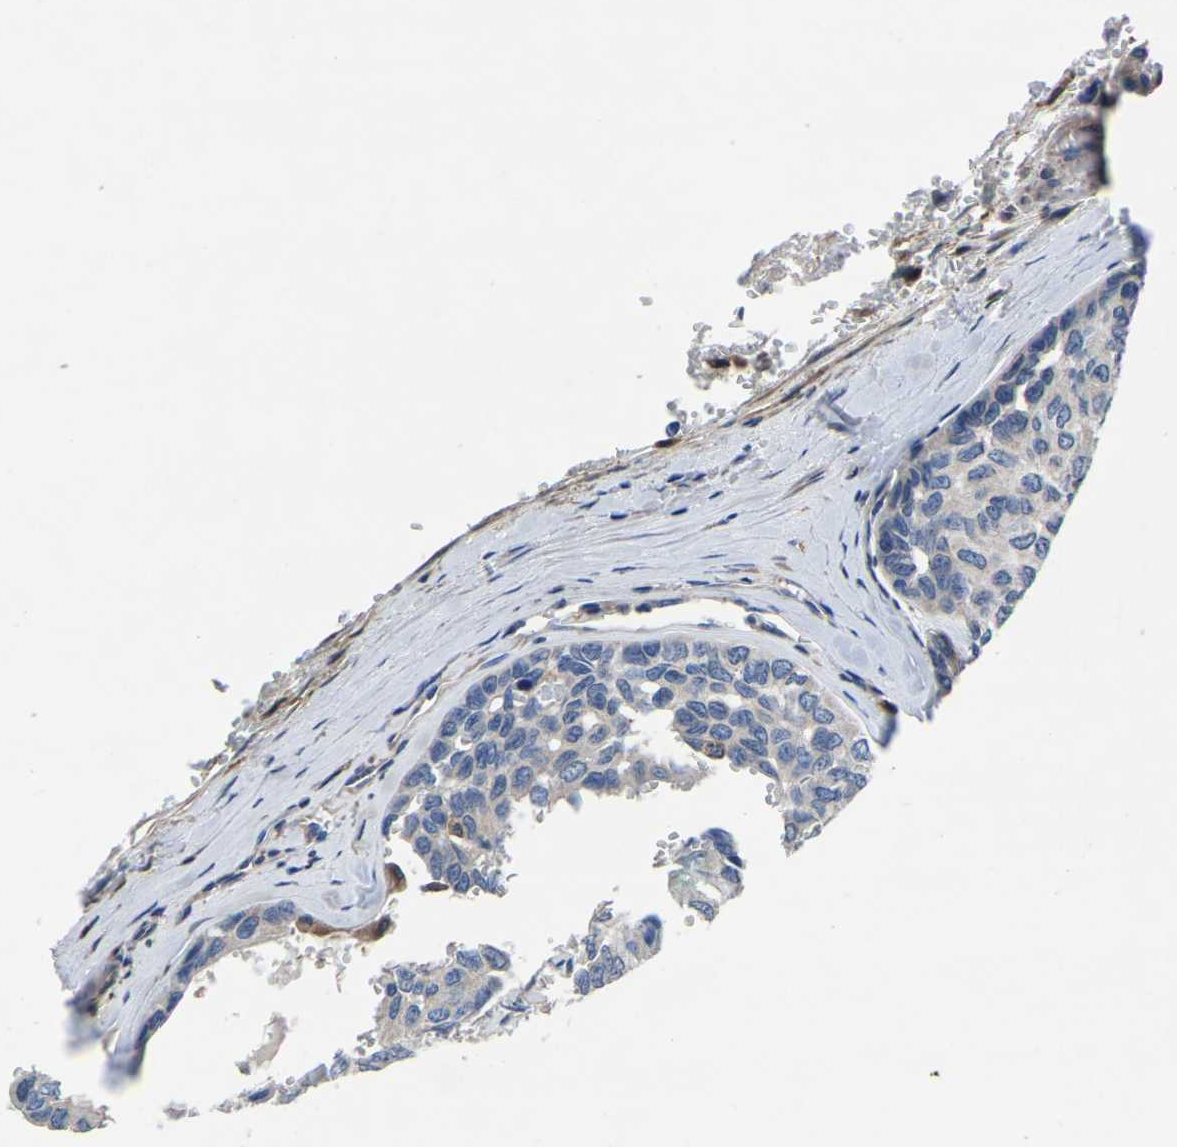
{"staining": {"intensity": "negative", "quantity": "none", "location": "none"}, "tissue": "head and neck cancer", "cell_type": "Tumor cells", "image_type": "cancer", "snomed": [{"axis": "morphology", "description": "Adenocarcinoma, NOS"}, {"axis": "topography", "description": "Salivary gland, NOS"}, {"axis": "topography", "description": "Head-Neck"}], "caption": "Tumor cells show no significant expression in head and neck cancer (adenocarcinoma).", "gene": "ATG2B", "patient": {"sex": "female", "age": 76}}